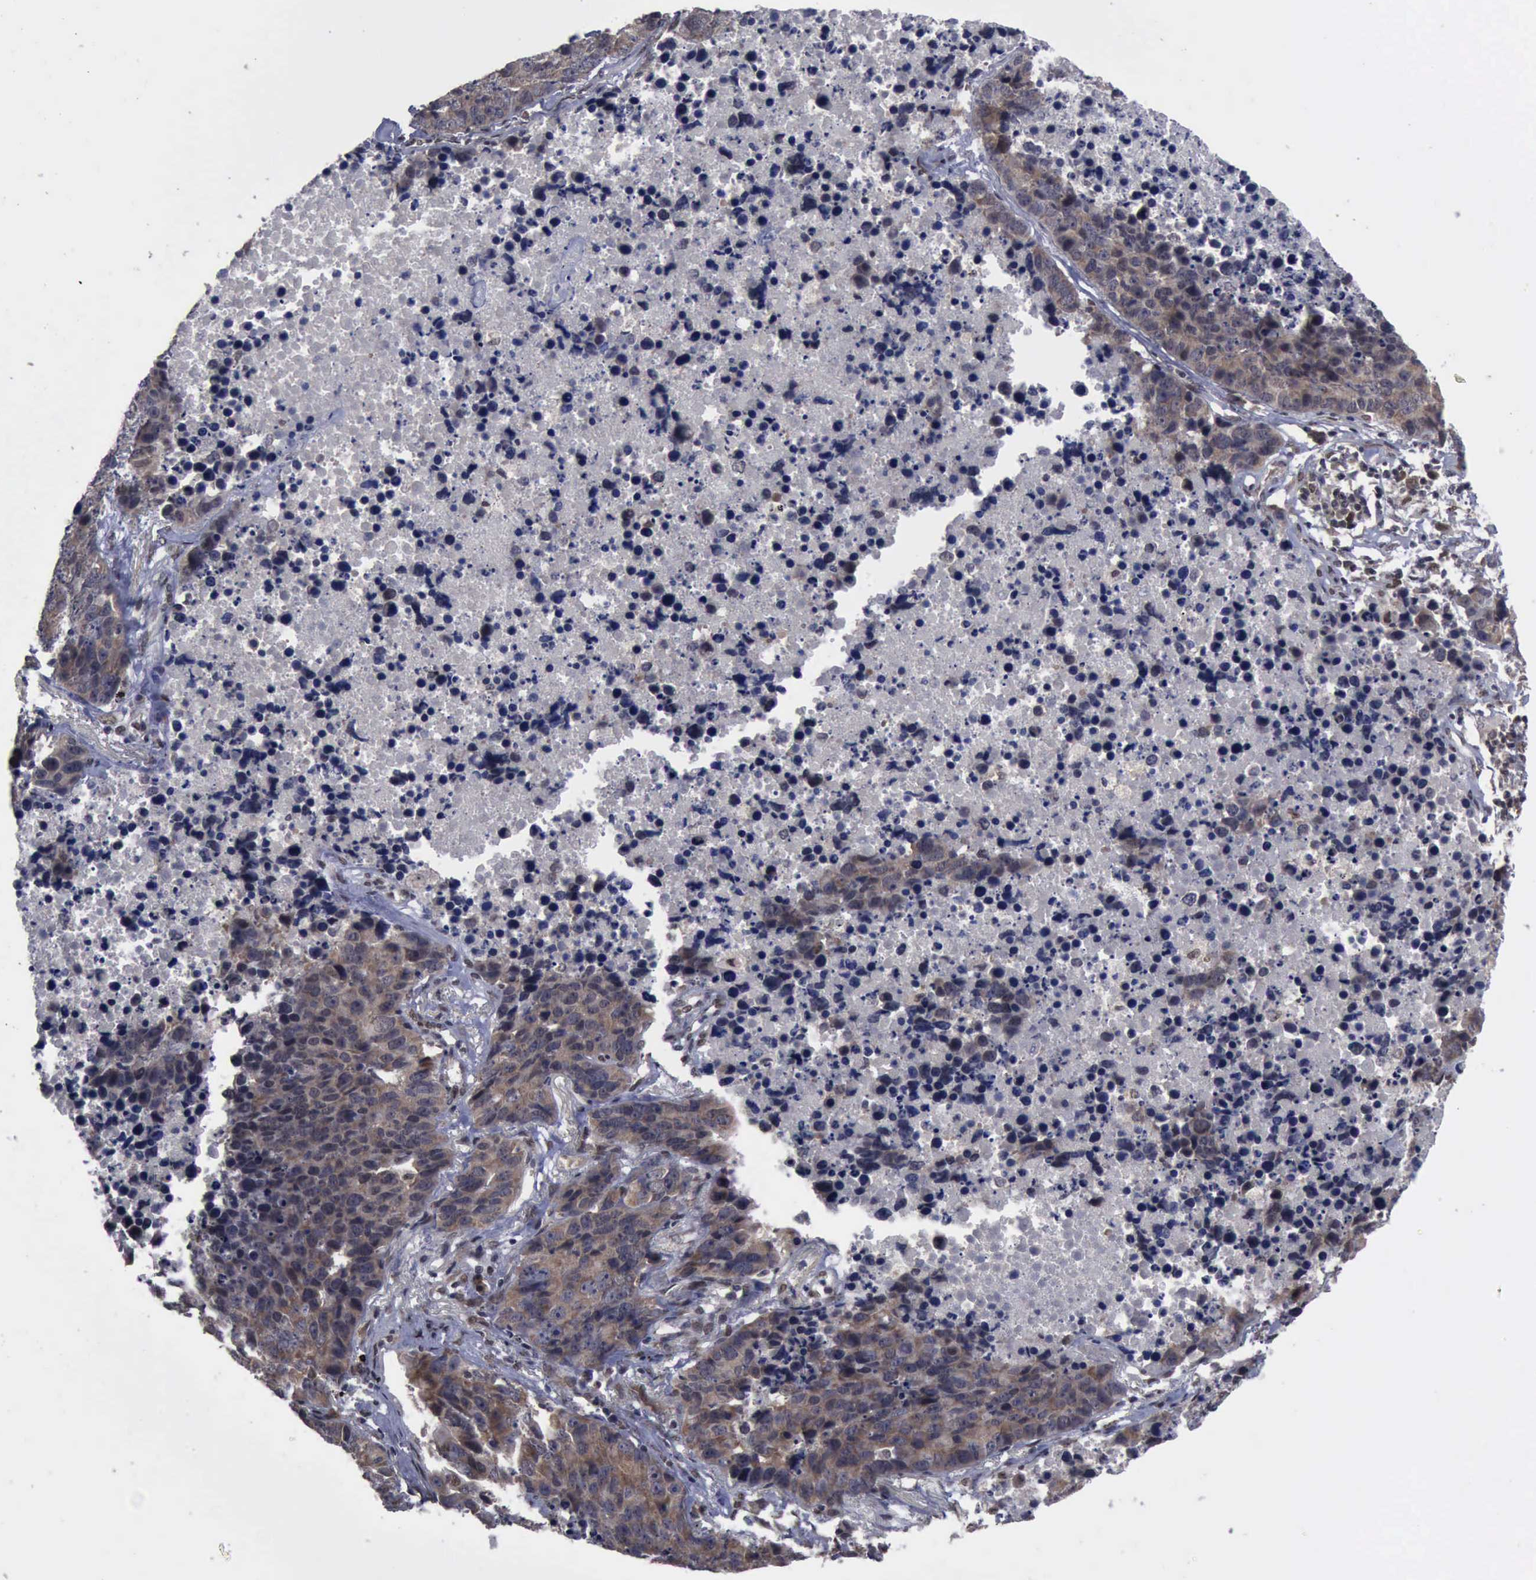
{"staining": {"intensity": "weak", "quantity": ">75%", "location": "cytoplasmic/membranous"}, "tissue": "lung cancer", "cell_type": "Tumor cells", "image_type": "cancer", "snomed": [{"axis": "morphology", "description": "Carcinoid, malignant, NOS"}, {"axis": "topography", "description": "Lung"}], "caption": "A brown stain labels weak cytoplasmic/membranous expression of a protein in malignant carcinoid (lung) tumor cells.", "gene": "RTCB", "patient": {"sex": "male", "age": 60}}